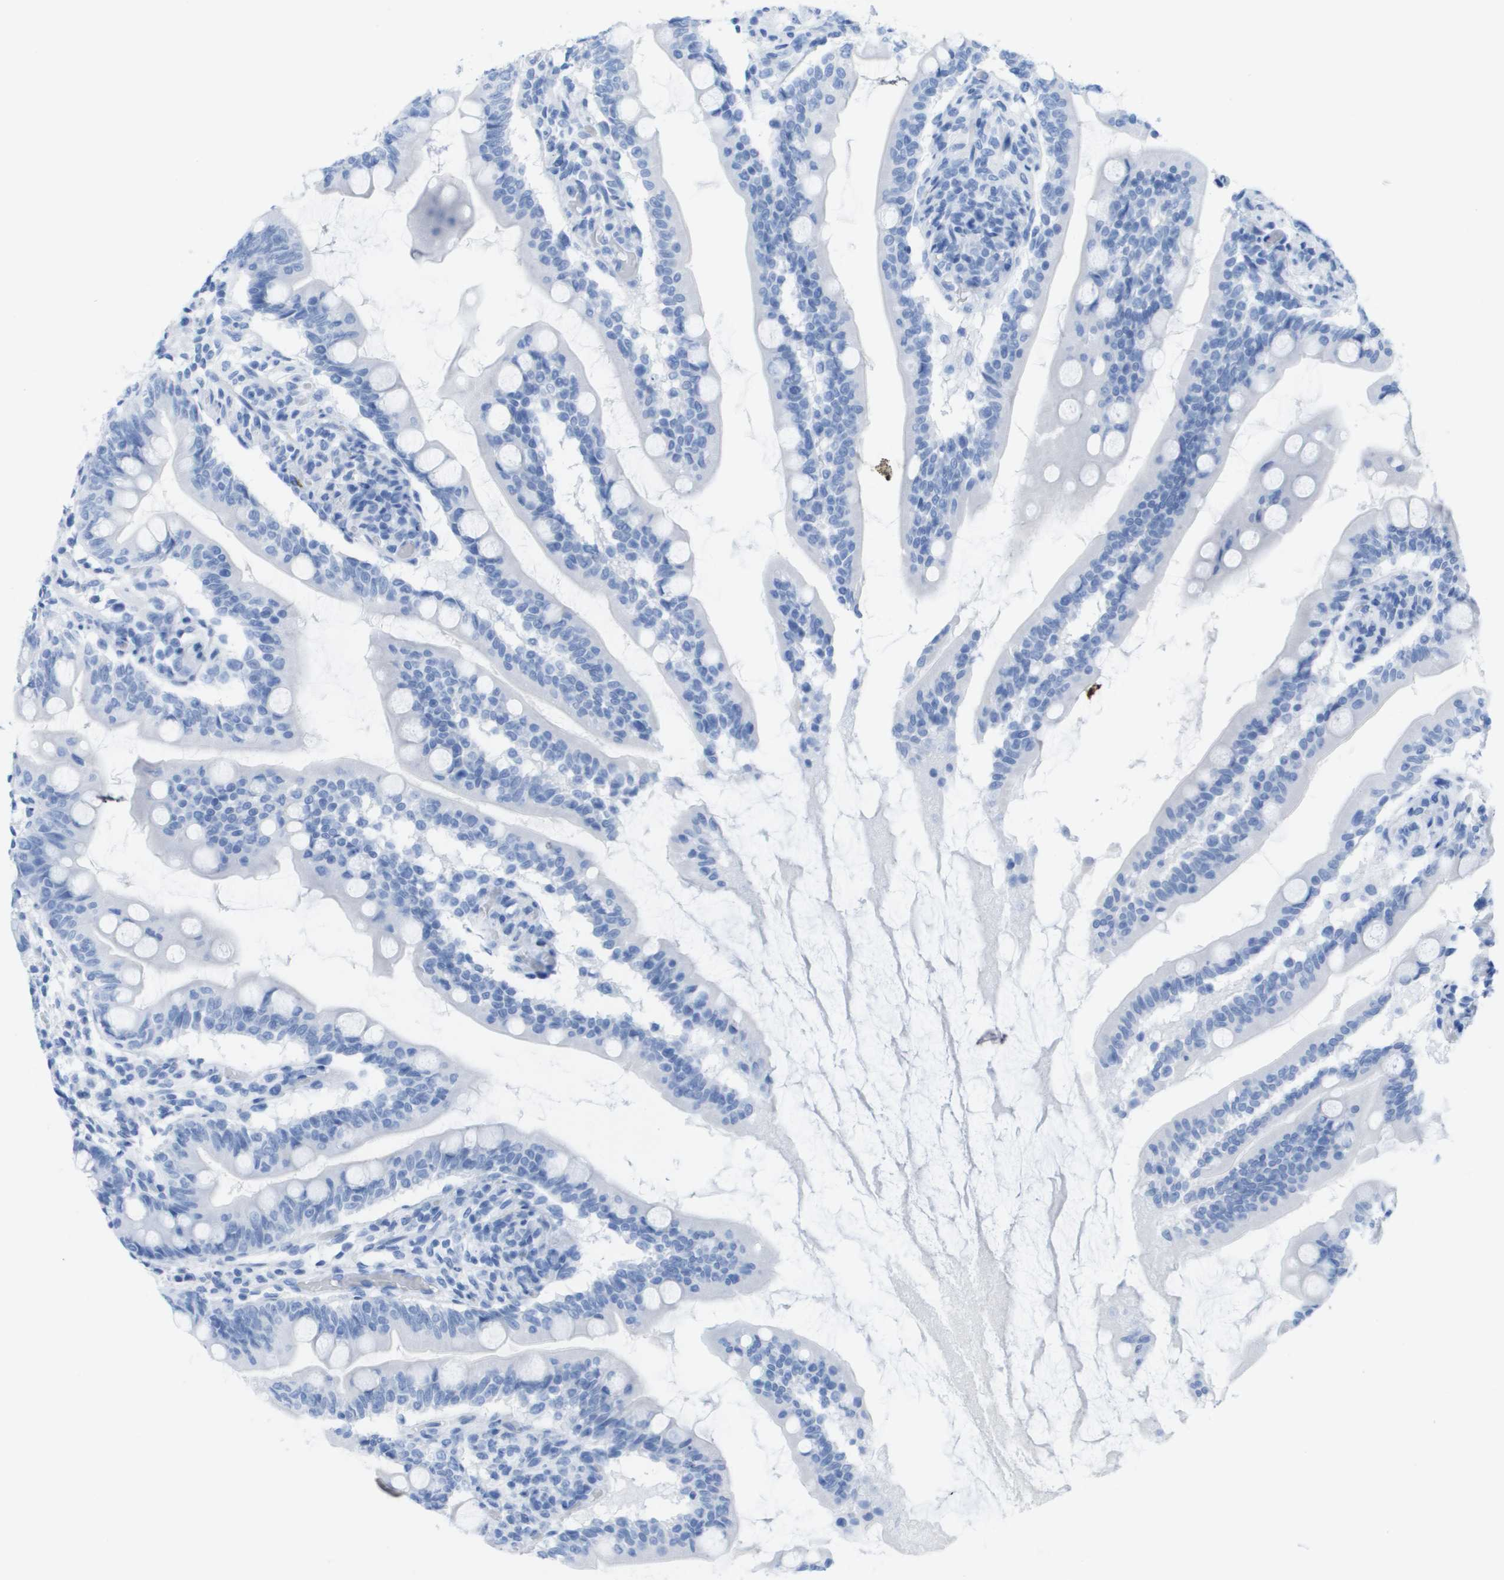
{"staining": {"intensity": "negative", "quantity": "none", "location": "none"}, "tissue": "small intestine", "cell_type": "Glandular cells", "image_type": "normal", "snomed": [{"axis": "morphology", "description": "Normal tissue, NOS"}, {"axis": "topography", "description": "Small intestine"}], "caption": "Benign small intestine was stained to show a protein in brown. There is no significant expression in glandular cells. (DAB IHC, high magnification).", "gene": "KCNA3", "patient": {"sex": "female", "age": 56}}